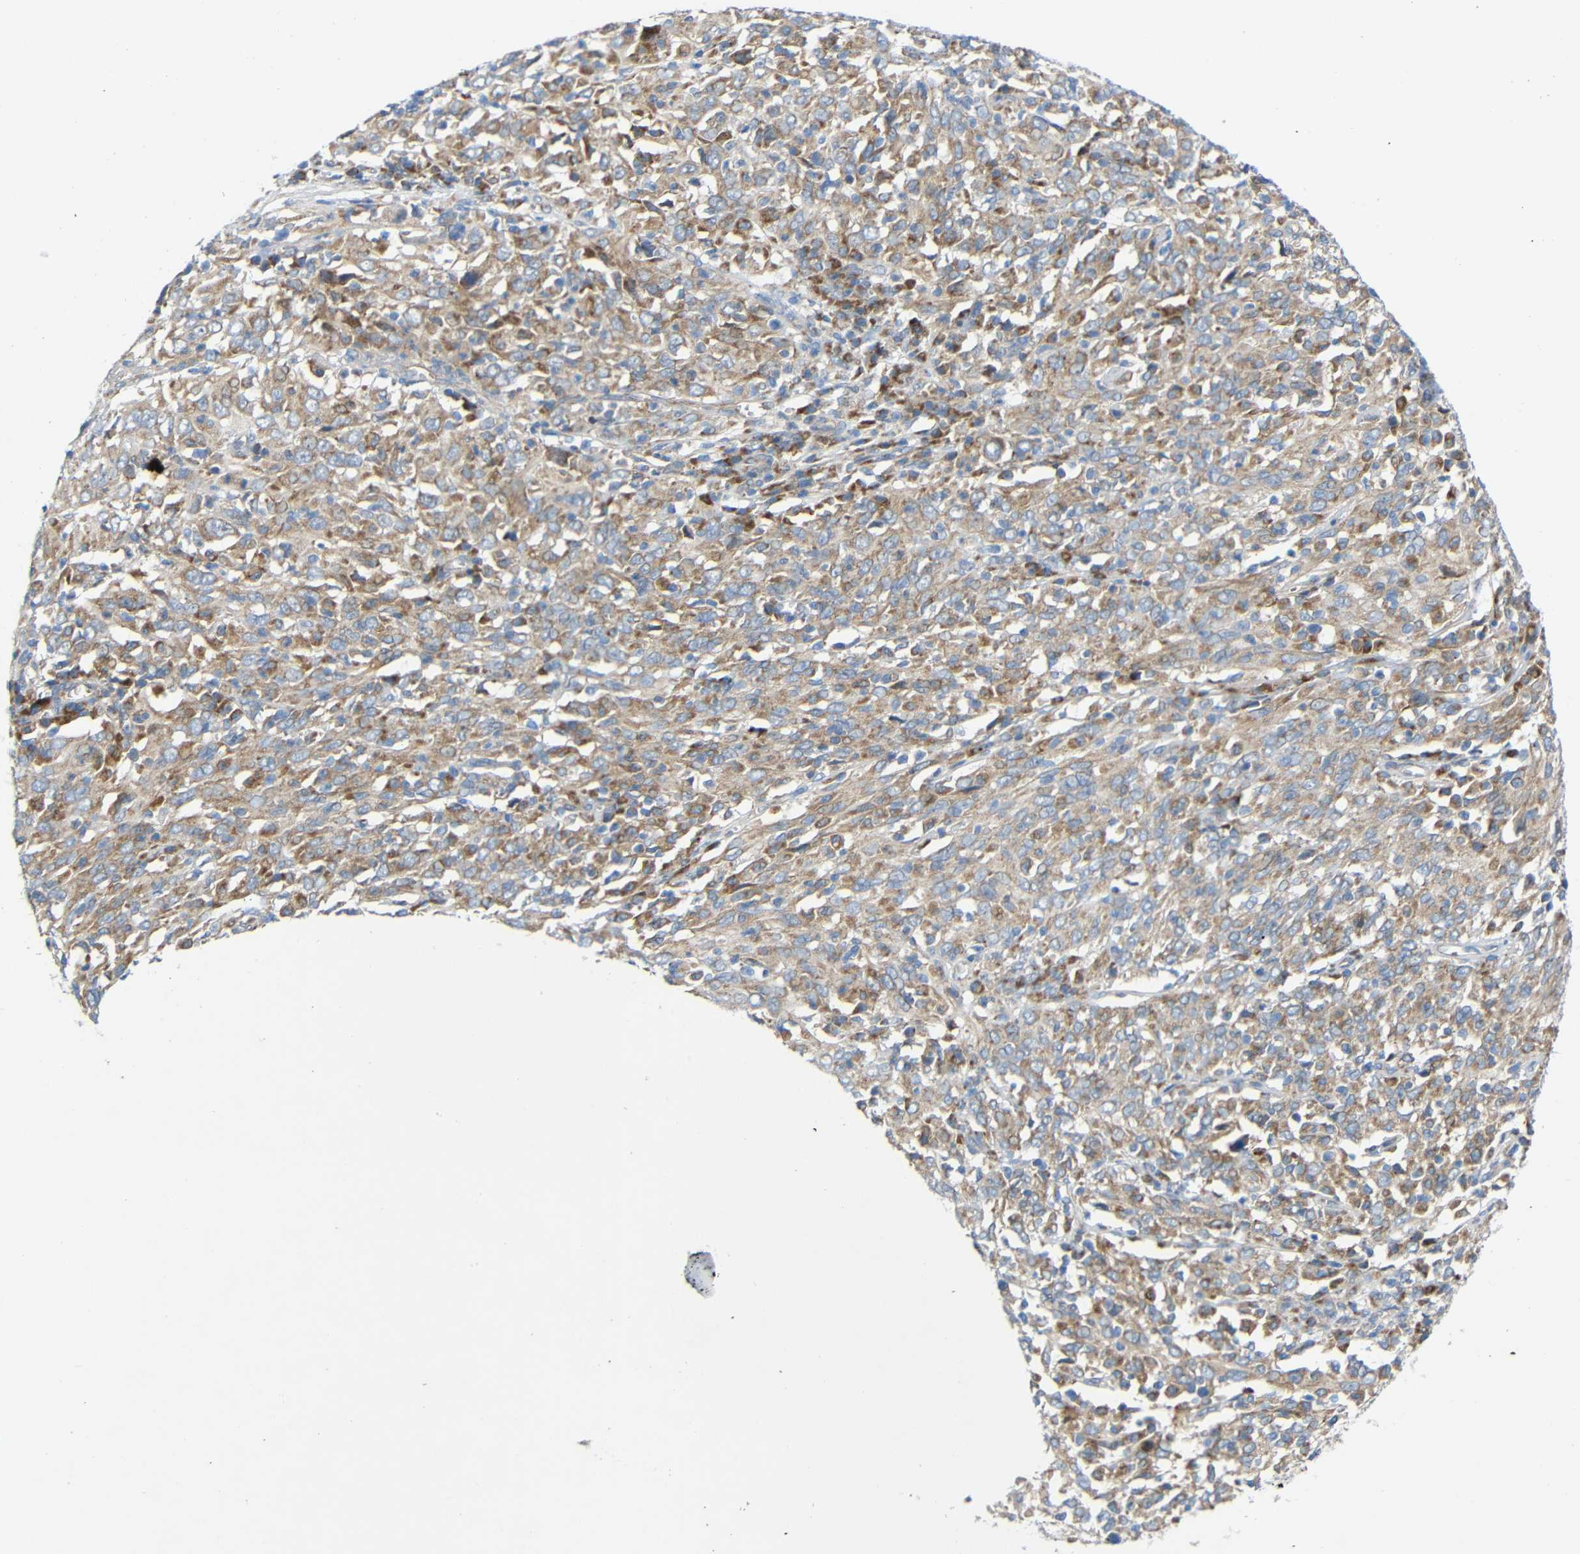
{"staining": {"intensity": "weak", "quantity": ">75%", "location": "cytoplasmic/membranous"}, "tissue": "cervical cancer", "cell_type": "Tumor cells", "image_type": "cancer", "snomed": [{"axis": "morphology", "description": "Squamous cell carcinoma, NOS"}, {"axis": "topography", "description": "Cervix"}], "caption": "IHC micrograph of cervical cancer stained for a protein (brown), which displays low levels of weak cytoplasmic/membranous staining in approximately >75% of tumor cells.", "gene": "TMEM25", "patient": {"sex": "female", "age": 46}}